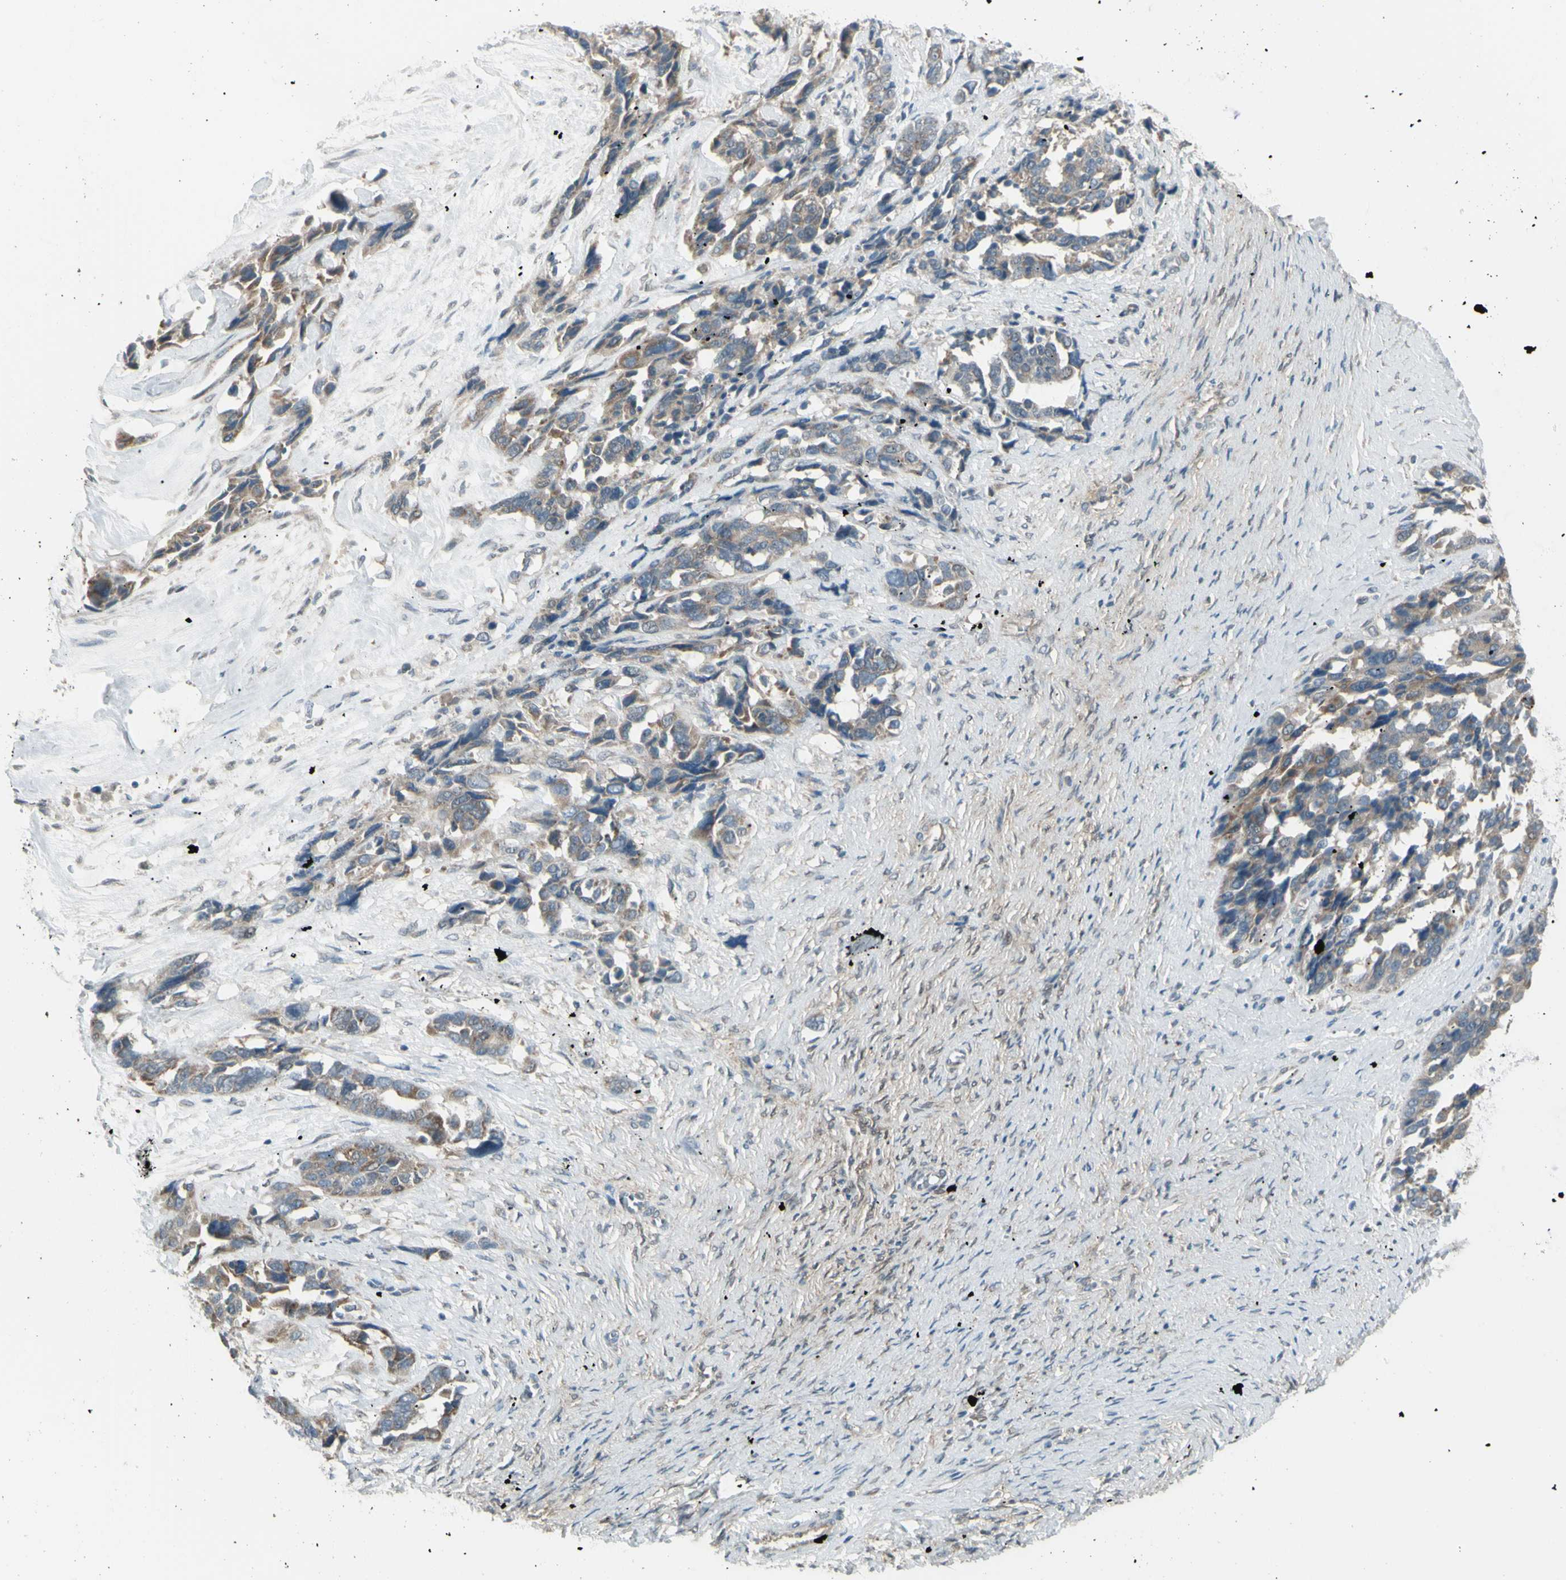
{"staining": {"intensity": "weak", "quantity": "25%-75%", "location": "cytoplasmic/membranous"}, "tissue": "ovarian cancer", "cell_type": "Tumor cells", "image_type": "cancer", "snomed": [{"axis": "morphology", "description": "Cystadenocarcinoma, serous, NOS"}, {"axis": "topography", "description": "Ovary"}], "caption": "A brown stain shows weak cytoplasmic/membranous expression of a protein in human serous cystadenocarcinoma (ovarian) tumor cells.", "gene": "NAXD", "patient": {"sex": "female", "age": 44}}